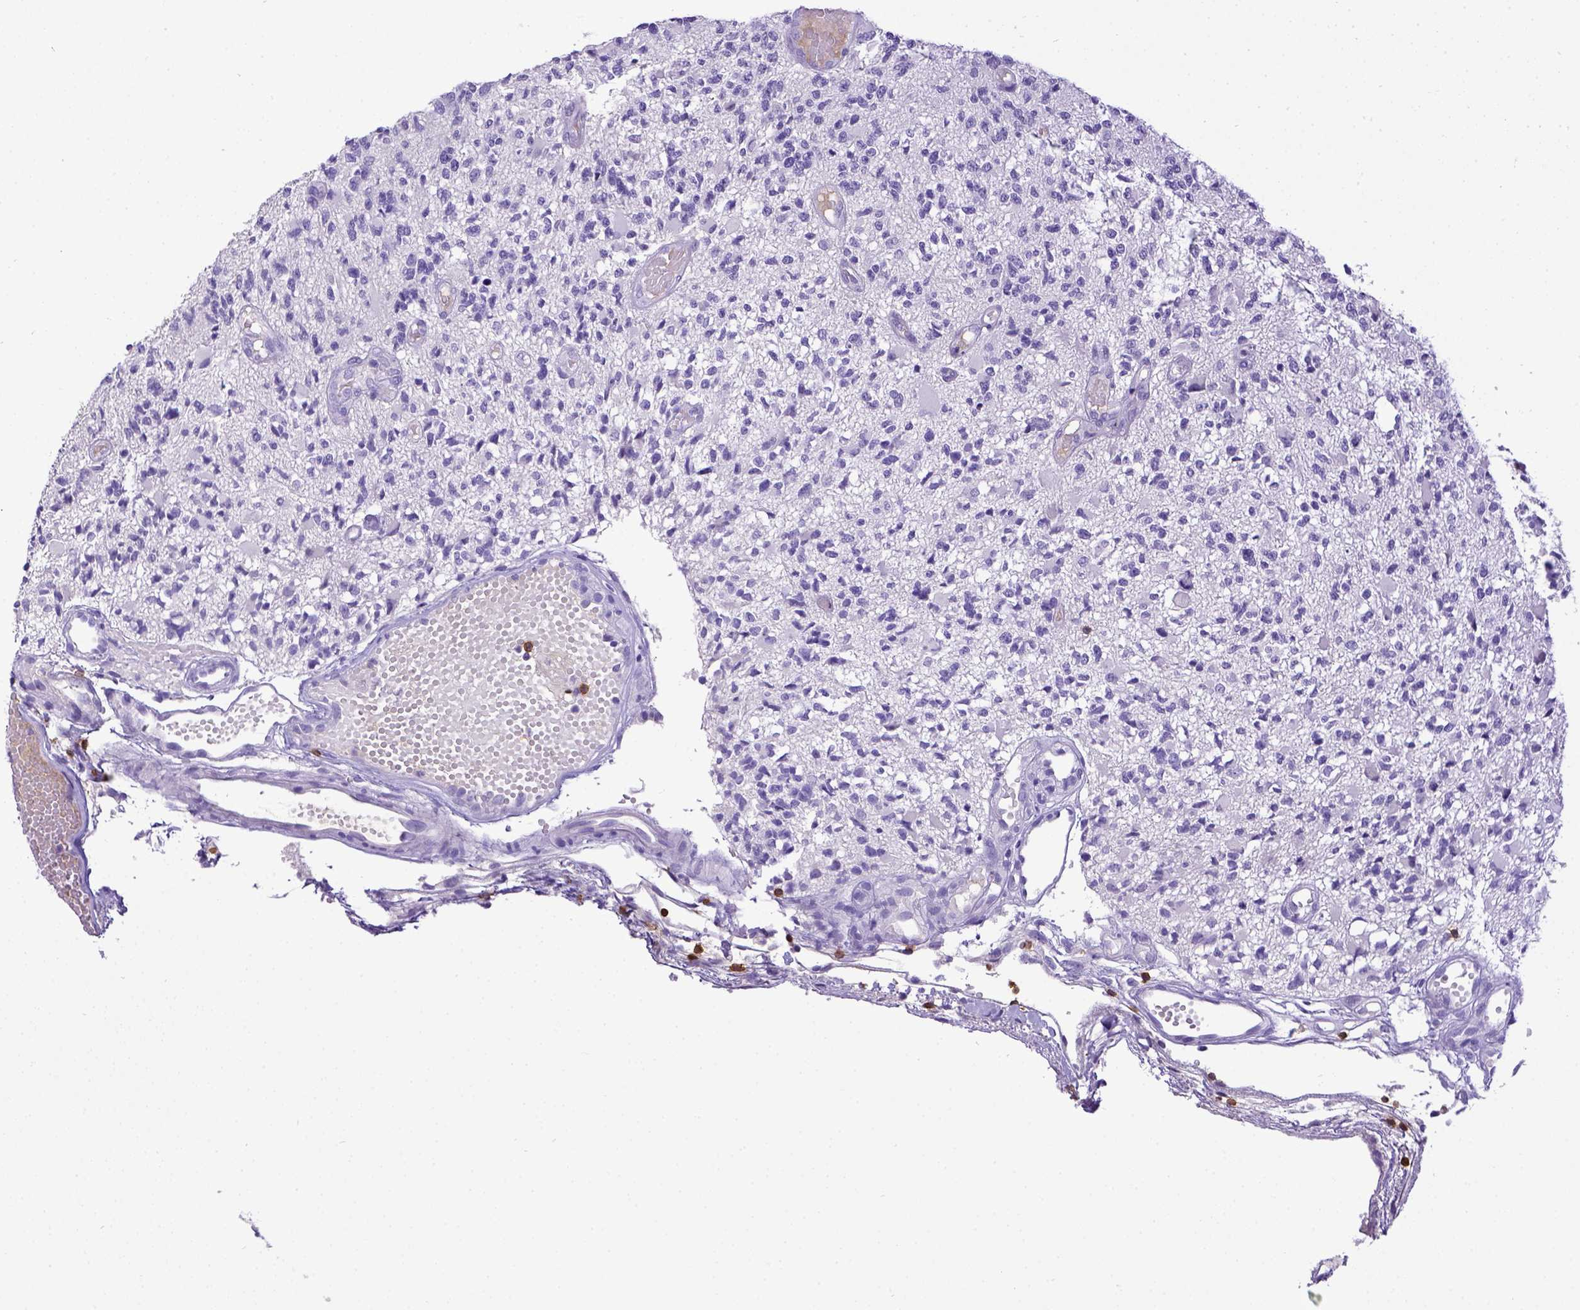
{"staining": {"intensity": "negative", "quantity": "none", "location": "none"}, "tissue": "glioma", "cell_type": "Tumor cells", "image_type": "cancer", "snomed": [{"axis": "morphology", "description": "Glioma, malignant, High grade"}, {"axis": "topography", "description": "Brain"}], "caption": "Photomicrograph shows no protein staining in tumor cells of glioma tissue.", "gene": "CD3E", "patient": {"sex": "female", "age": 63}}